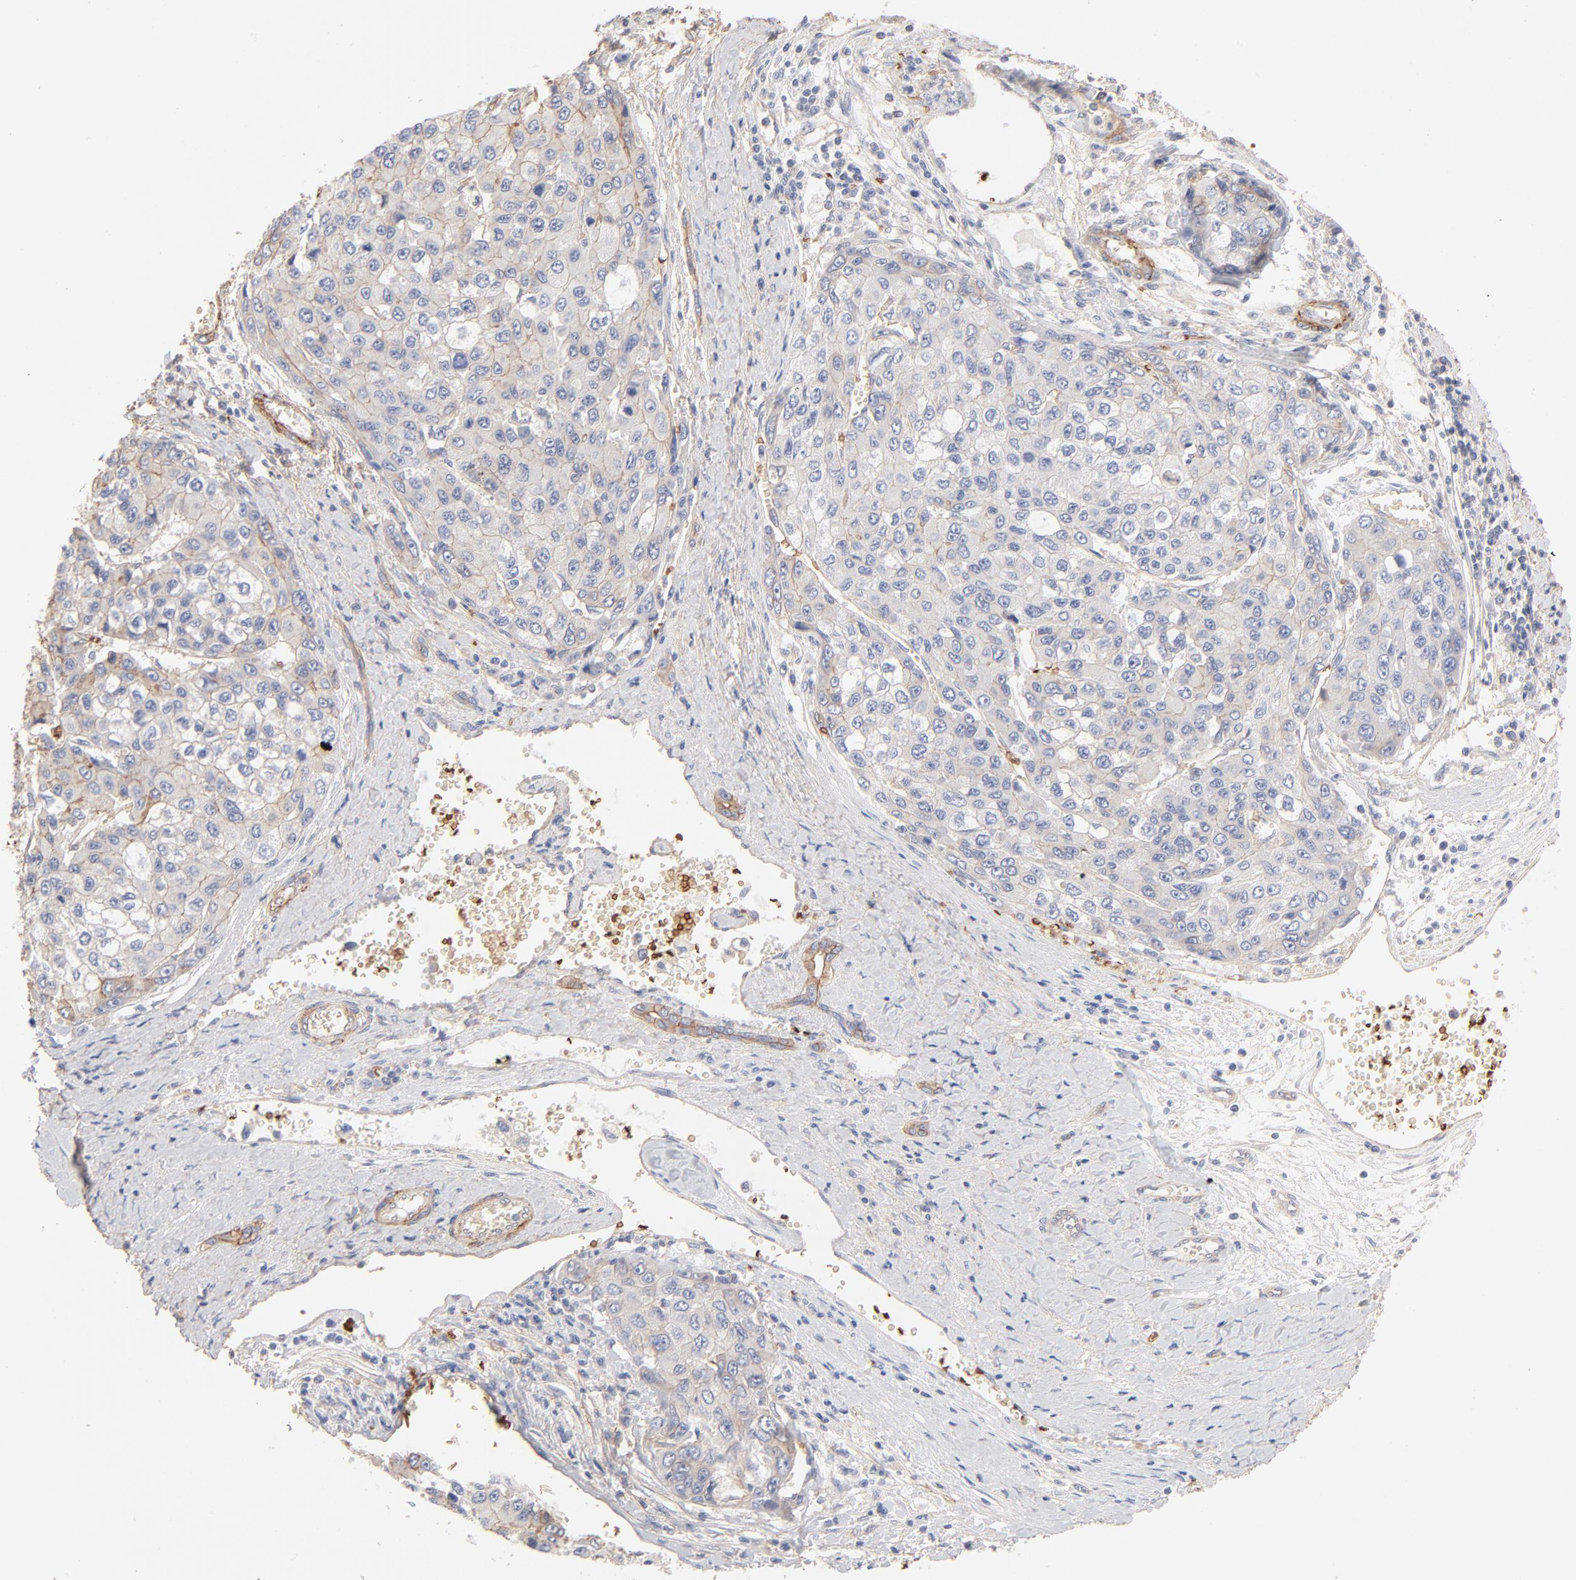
{"staining": {"intensity": "negative", "quantity": "none", "location": "none"}, "tissue": "liver cancer", "cell_type": "Tumor cells", "image_type": "cancer", "snomed": [{"axis": "morphology", "description": "Carcinoma, Hepatocellular, NOS"}, {"axis": "topography", "description": "Liver"}], "caption": "Tumor cells are negative for protein expression in human liver cancer. (DAB (3,3'-diaminobenzidine) immunohistochemistry (IHC) with hematoxylin counter stain).", "gene": "SPTB", "patient": {"sex": "female", "age": 66}}